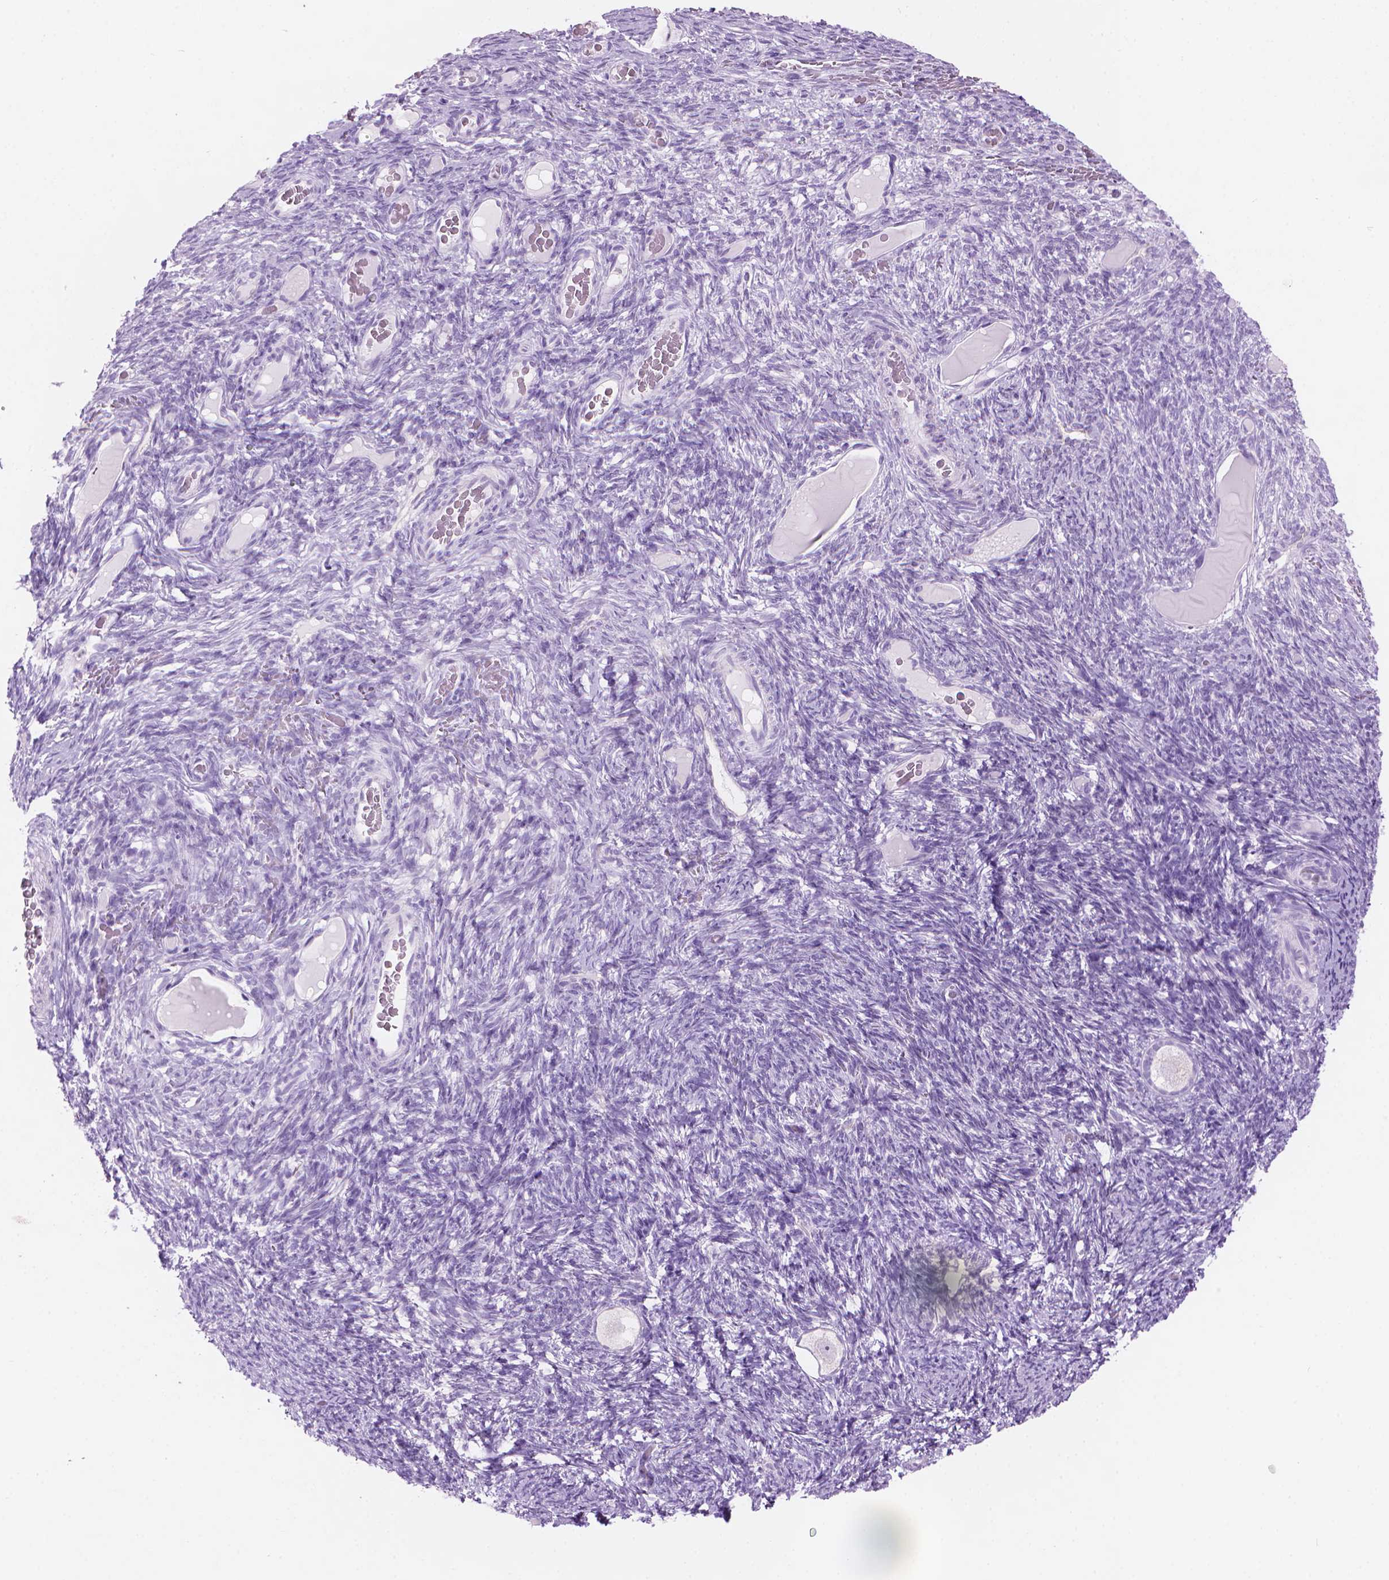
{"staining": {"intensity": "negative", "quantity": "none", "location": "none"}, "tissue": "ovary", "cell_type": "Follicle cells", "image_type": "normal", "snomed": [{"axis": "morphology", "description": "Normal tissue, NOS"}, {"axis": "topography", "description": "Ovary"}], "caption": "Immunohistochemical staining of normal ovary demonstrates no significant staining in follicle cells. The staining is performed using DAB brown chromogen with nuclei counter-stained in using hematoxylin.", "gene": "TTC29", "patient": {"sex": "female", "age": 34}}